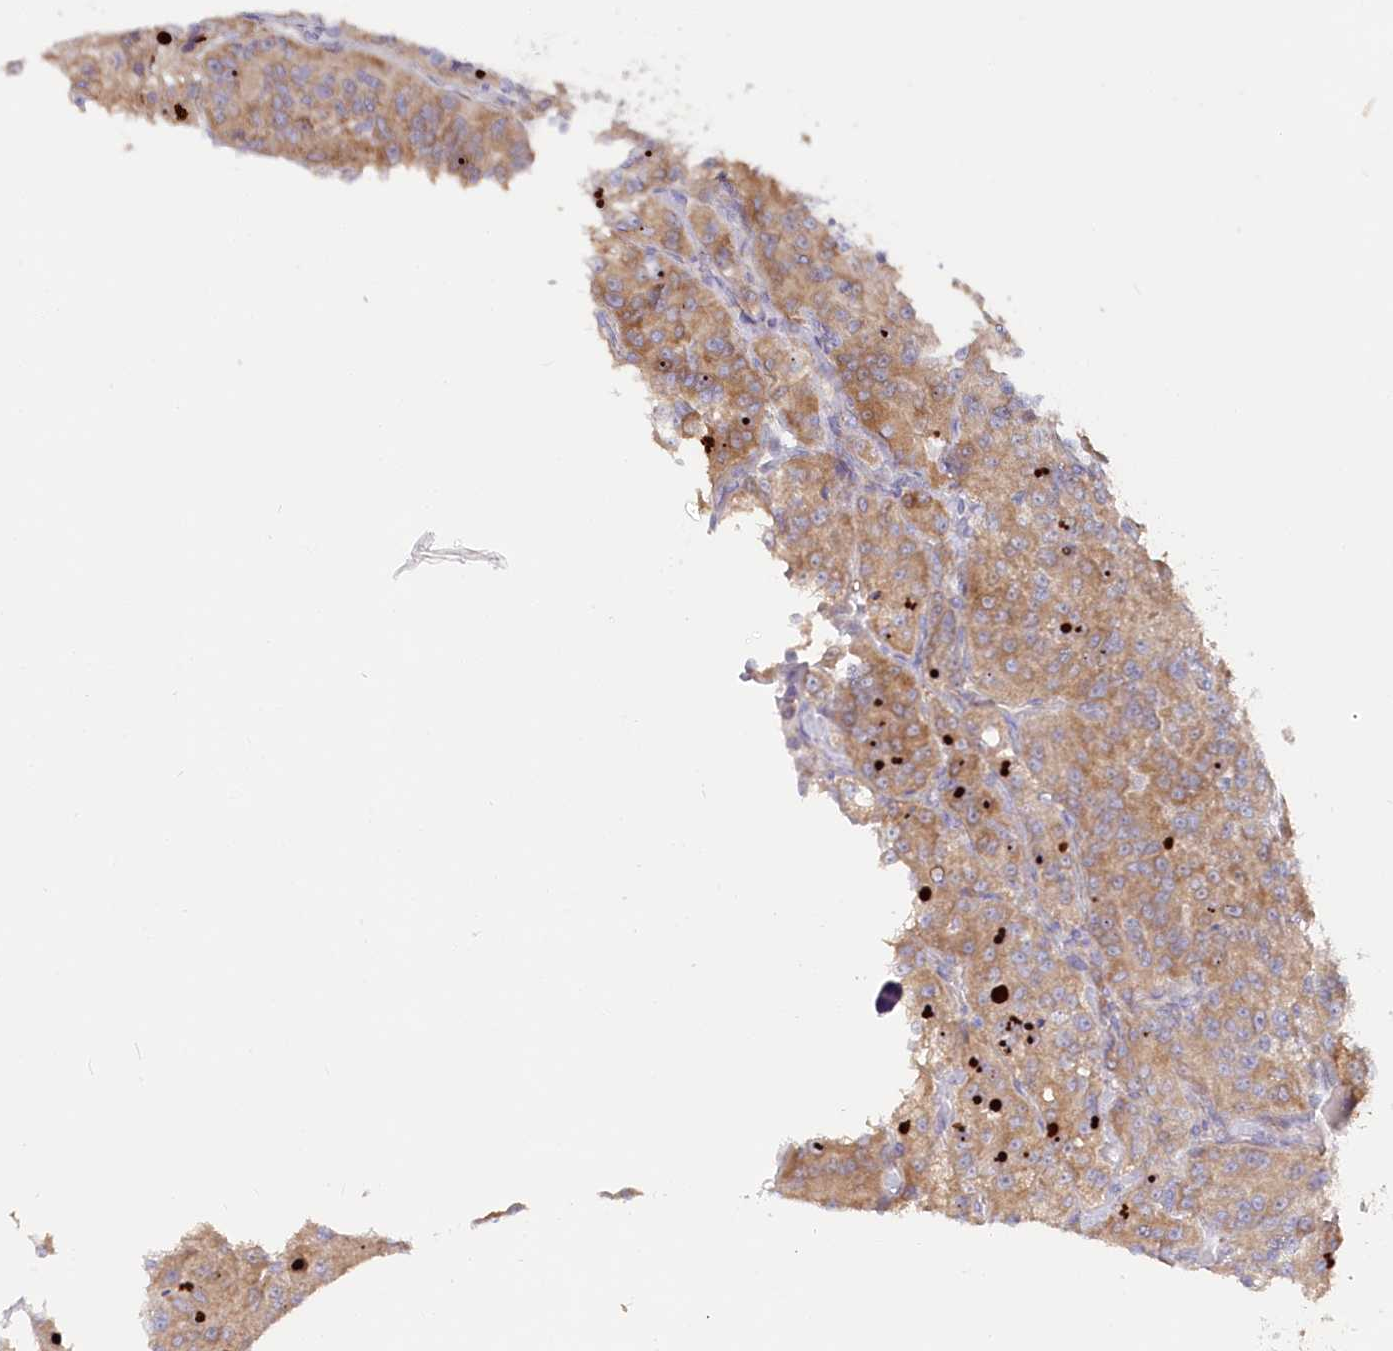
{"staining": {"intensity": "moderate", "quantity": ">75%", "location": "cytoplasmic/membranous"}, "tissue": "renal cancer", "cell_type": "Tumor cells", "image_type": "cancer", "snomed": [{"axis": "morphology", "description": "Adenocarcinoma, NOS"}, {"axis": "topography", "description": "Kidney"}], "caption": "Renal adenocarcinoma stained for a protein reveals moderate cytoplasmic/membranous positivity in tumor cells.", "gene": "POGLUT1", "patient": {"sex": "female", "age": 63}}